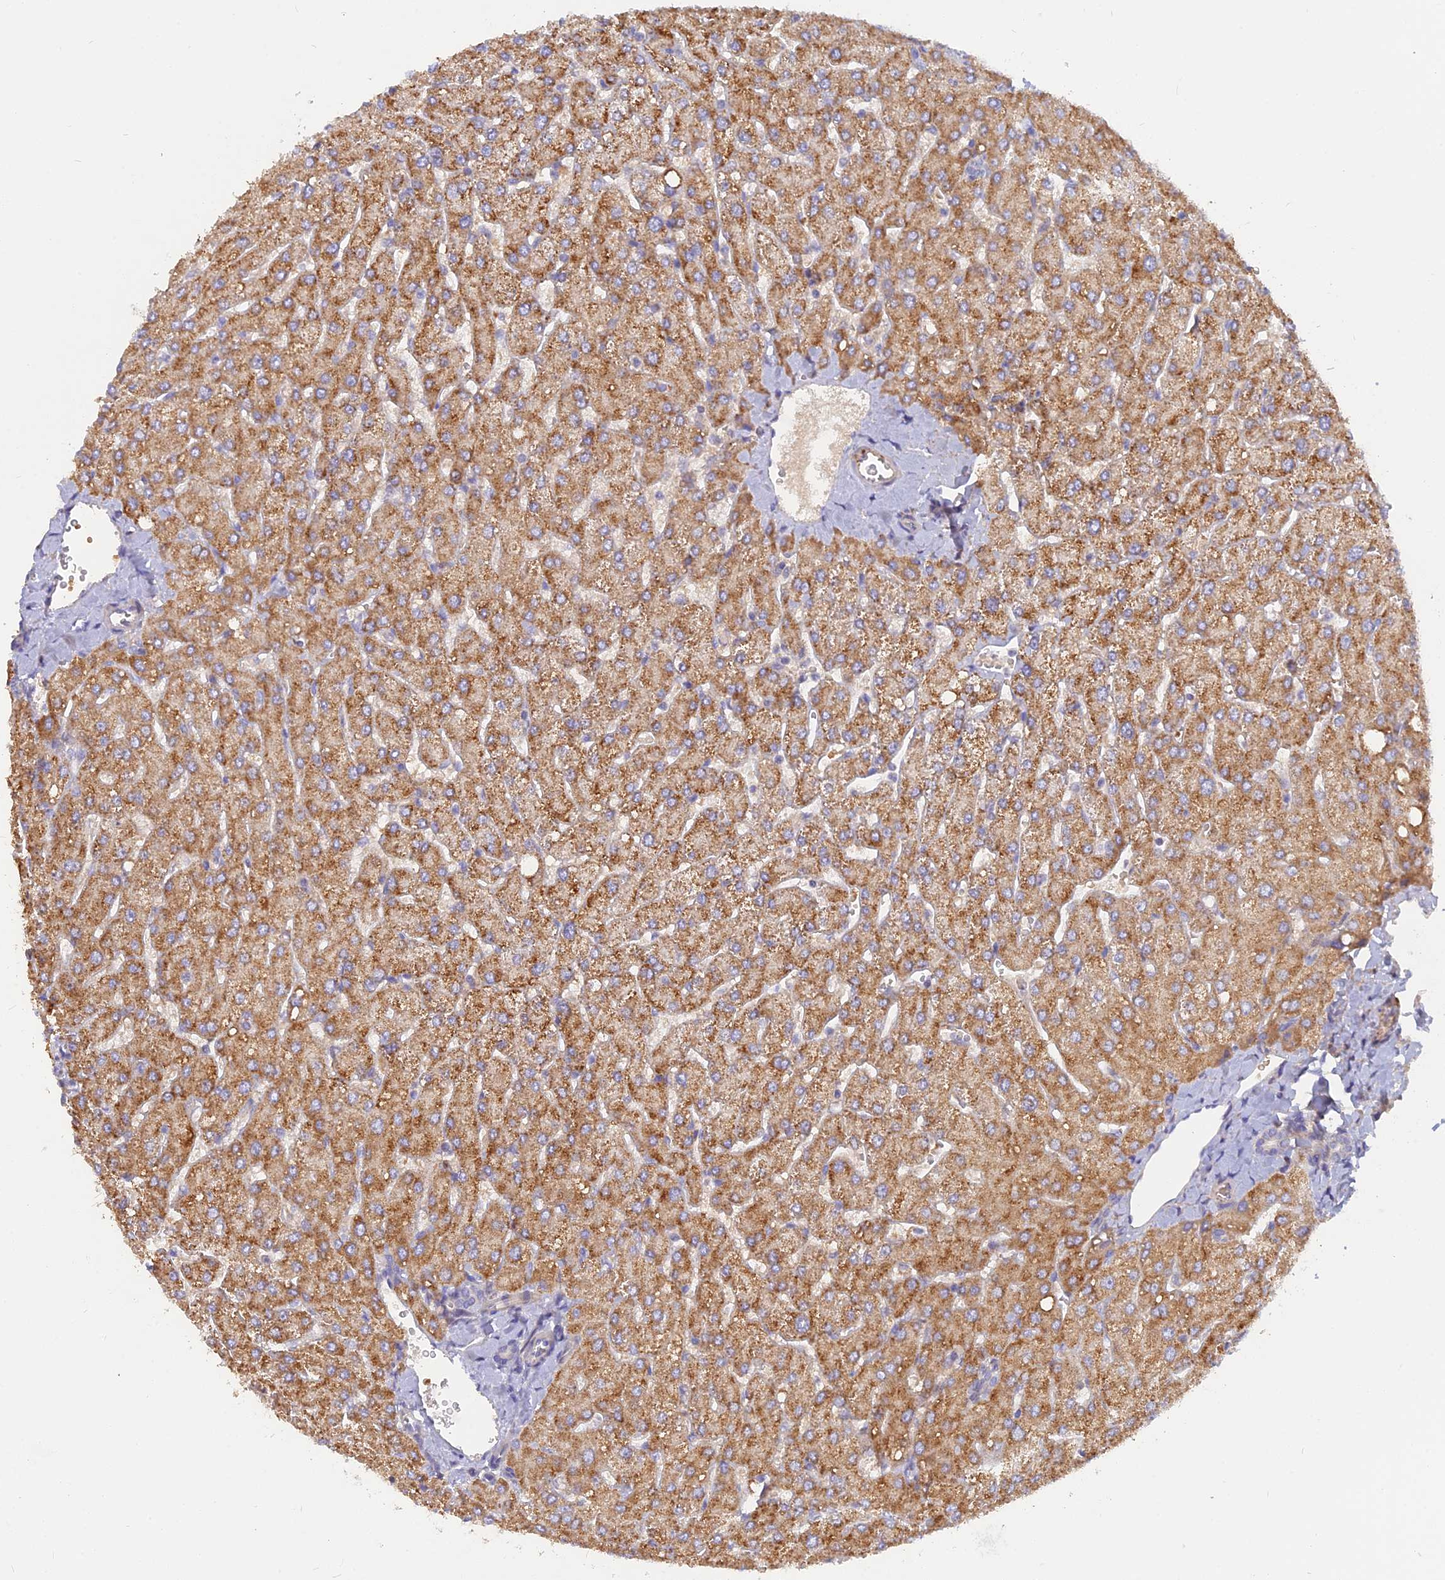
{"staining": {"intensity": "negative", "quantity": "none", "location": "none"}, "tissue": "liver", "cell_type": "Cholangiocytes", "image_type": "normal", "snomed": [{"axis": "morphology", "description": "Normal tissue, NOS"}, {"axis": "topography", "description": "Liver"}], "caption": "A high-resolution histopathology image shows immunohistochemistry (IHC) staining of benign liver, which shows no significant positivity in cholangiocytes.", "gene": "CACNA1B", "patient": {"sex": "male", "age": 55}}